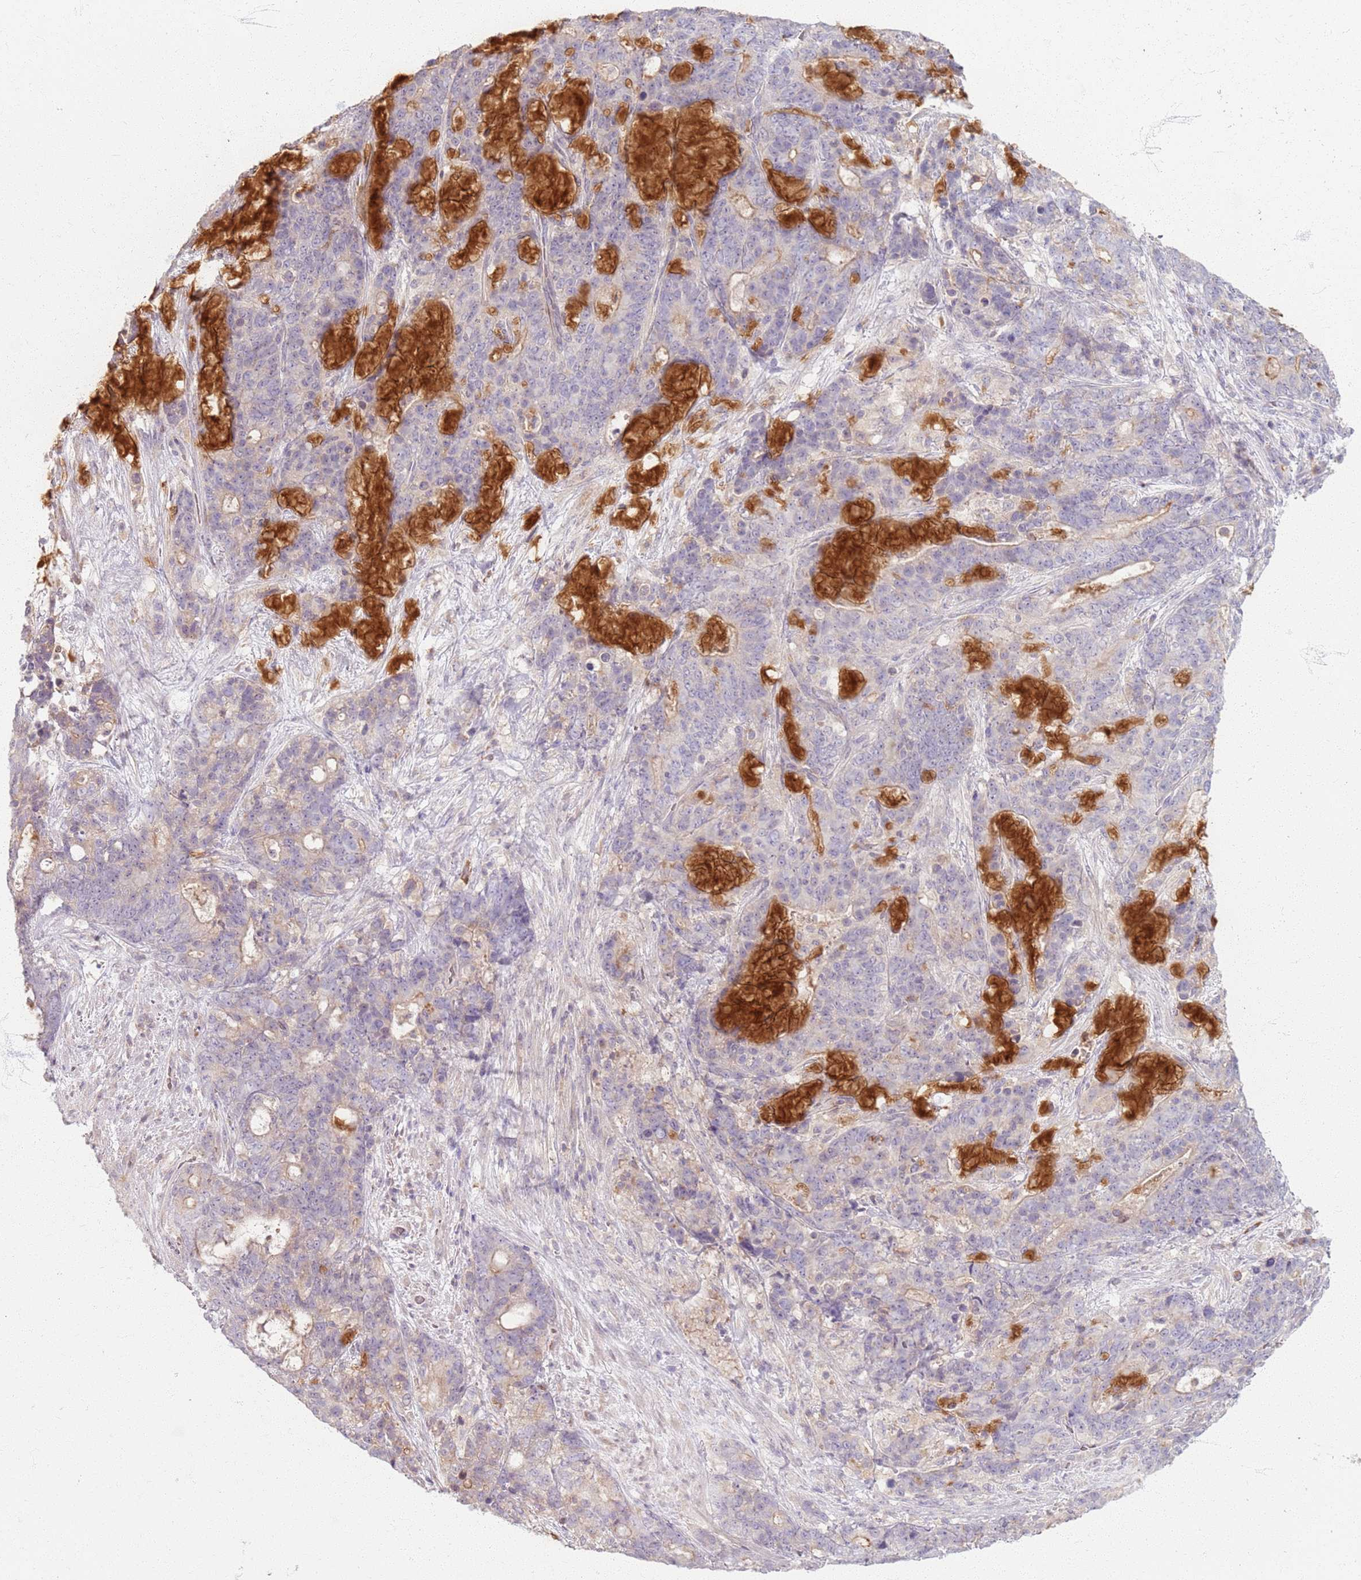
{"staining": {"intensity": "negative", "quantity": "none", "location": "none"}, "tissue": "stomach cancer", "cell_type": "Tumor cells", "image_type": "cancer", "snomed": [{"axis": "morphology", "description": "Normal tissue, NOS"}, {"axis": "morphology", "description": "Adenocarcinoma, NOS"}, {"axis": "topography", "description": "Stomach"}], "caption": "IHC photomicrograph of human stomach adenocarcinoma stained for a protein (brown), which reveals no expression in tumor cells.", "gene": "ZDHHC2", "patient": {"sex": "female", "age": 64}}